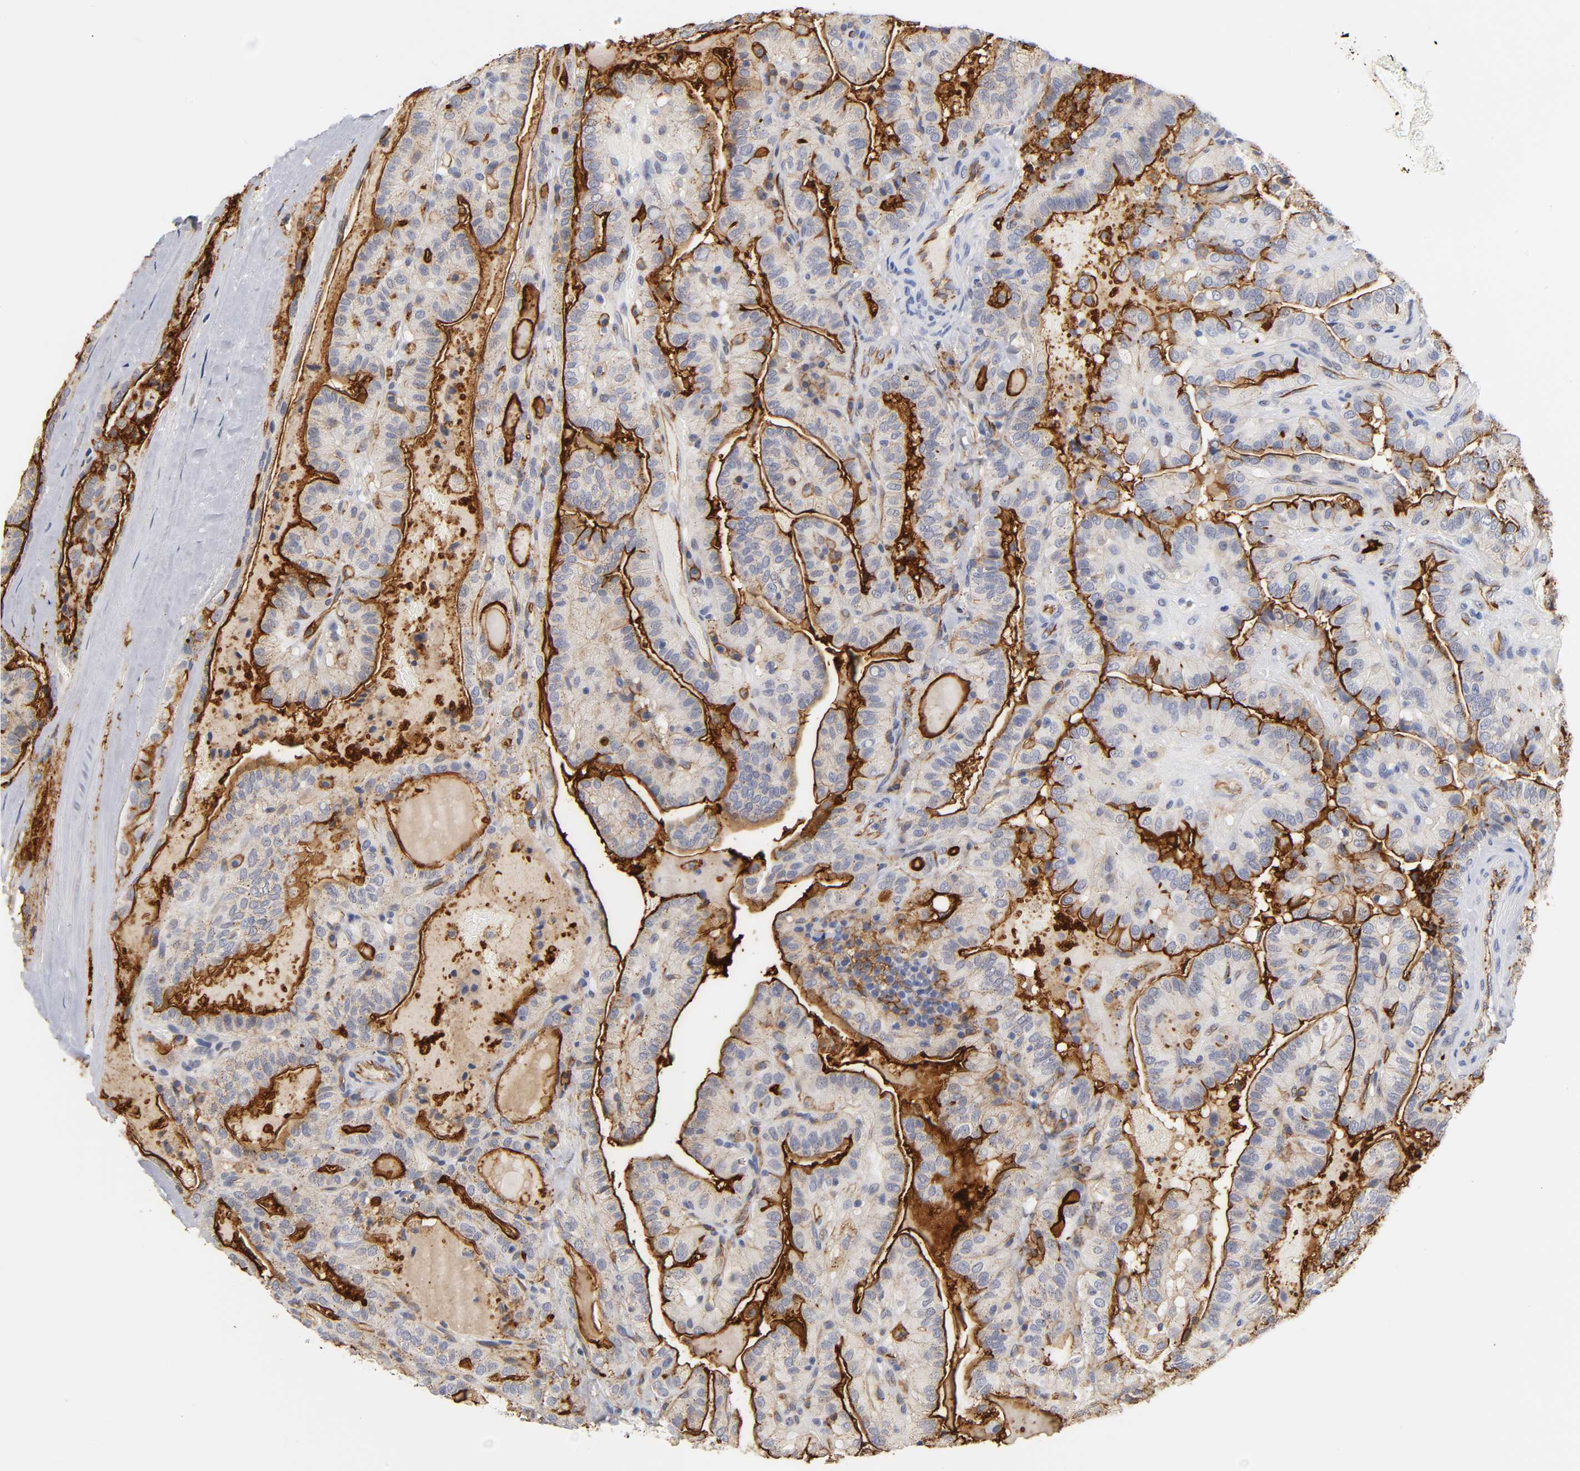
{"staining": {"intensity": "strong", "quantity": ">75%", "location": "cytoplasmic/membranous"}, "tissue": "thyroid cancer", "cell_type": "Tumor cells", "image_type": "cancer", "snomed": [{"axis": "morphology", "description": "Papillary adenocarcinoma, NOS"}, {"axis": "topography", "description": "Thyroid gland"}], "caption": "Immunohistochemistry (DAB (3,3'-diaminobenzidine)) staining of human papillary adenocarcinoma (thyroid) displays strong cytoplasmic/membranous protein positivity in about >75% of tumor cells. (Brightfield microscopy of DAB IHC at high magnification).", "gene": "ICAM1", "patient": {"sex": "male", "age": 77}}